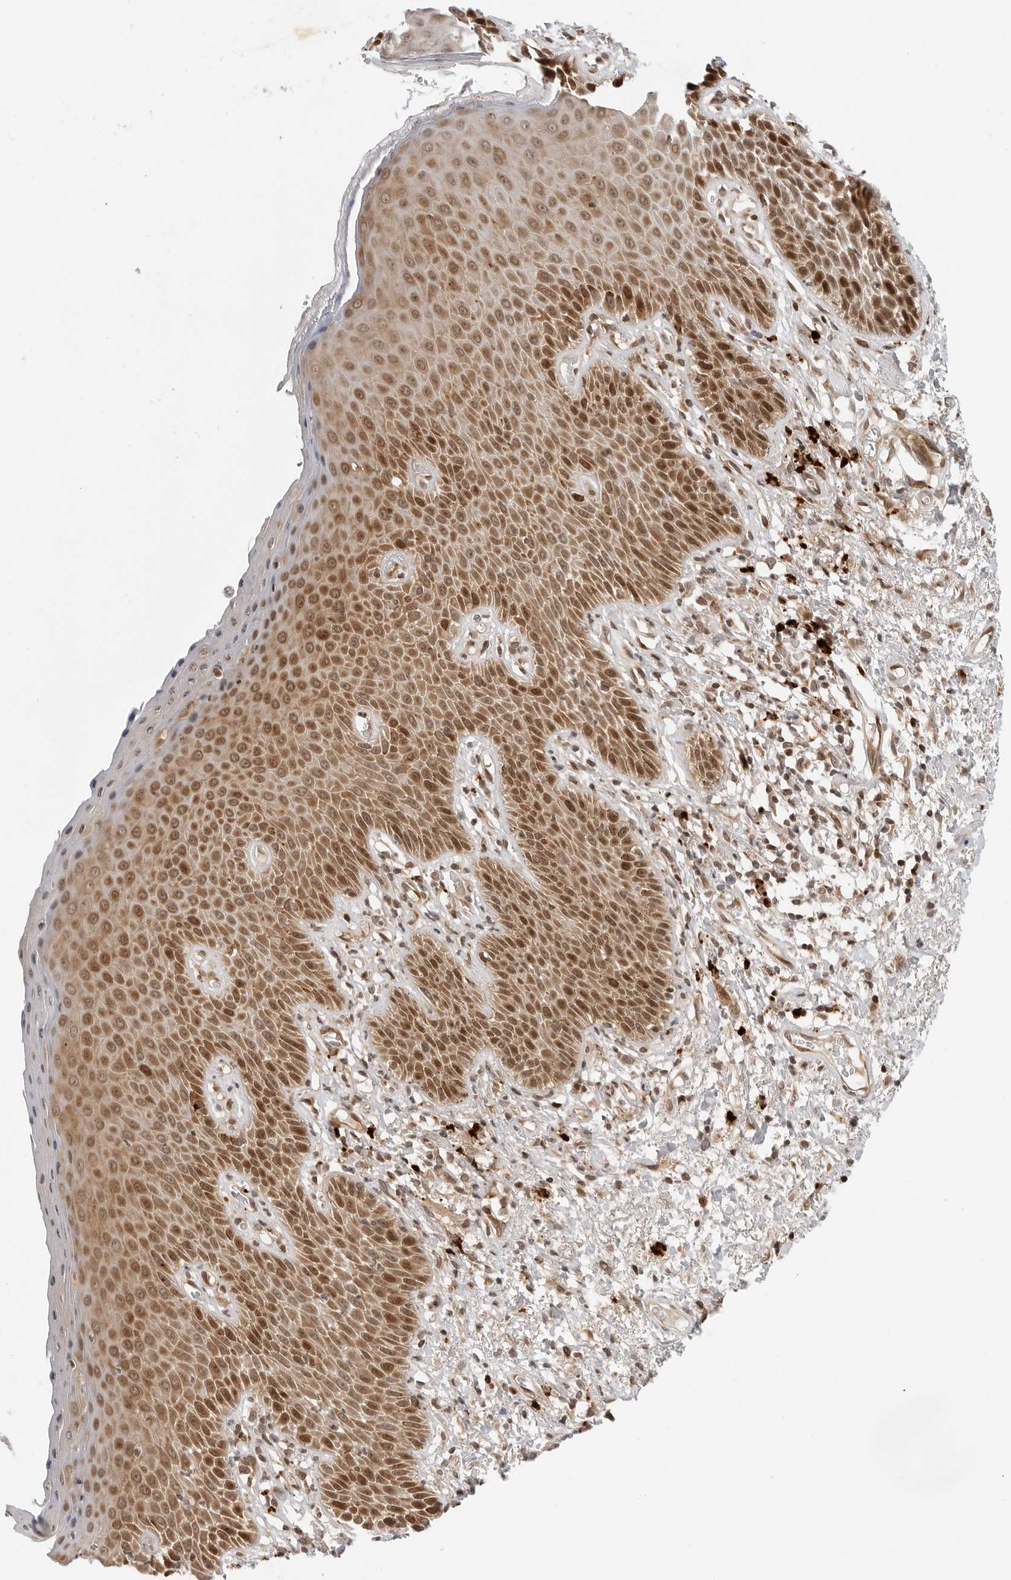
{"staining": {"intensity": "moderate", "quantity": ">75%", "location": "cytoplasmic/membranous,nuclear"}, "tissue": "skin", "cell_type": "Epidermal cells", "image_type": "normal", "snomed": [{"axis": "morphology", "description": "Normal tissue, NOS"}, {"axis": "topography", "description": "Anal"}], "caption": "This is an image of IHC staining of benign skin, which shows moderate positivity in the cytoplasmic/membranous,nuclear of epidermal cells.", "gene": "TIPRL", "patient": {"sex": "male", "age": 74}}